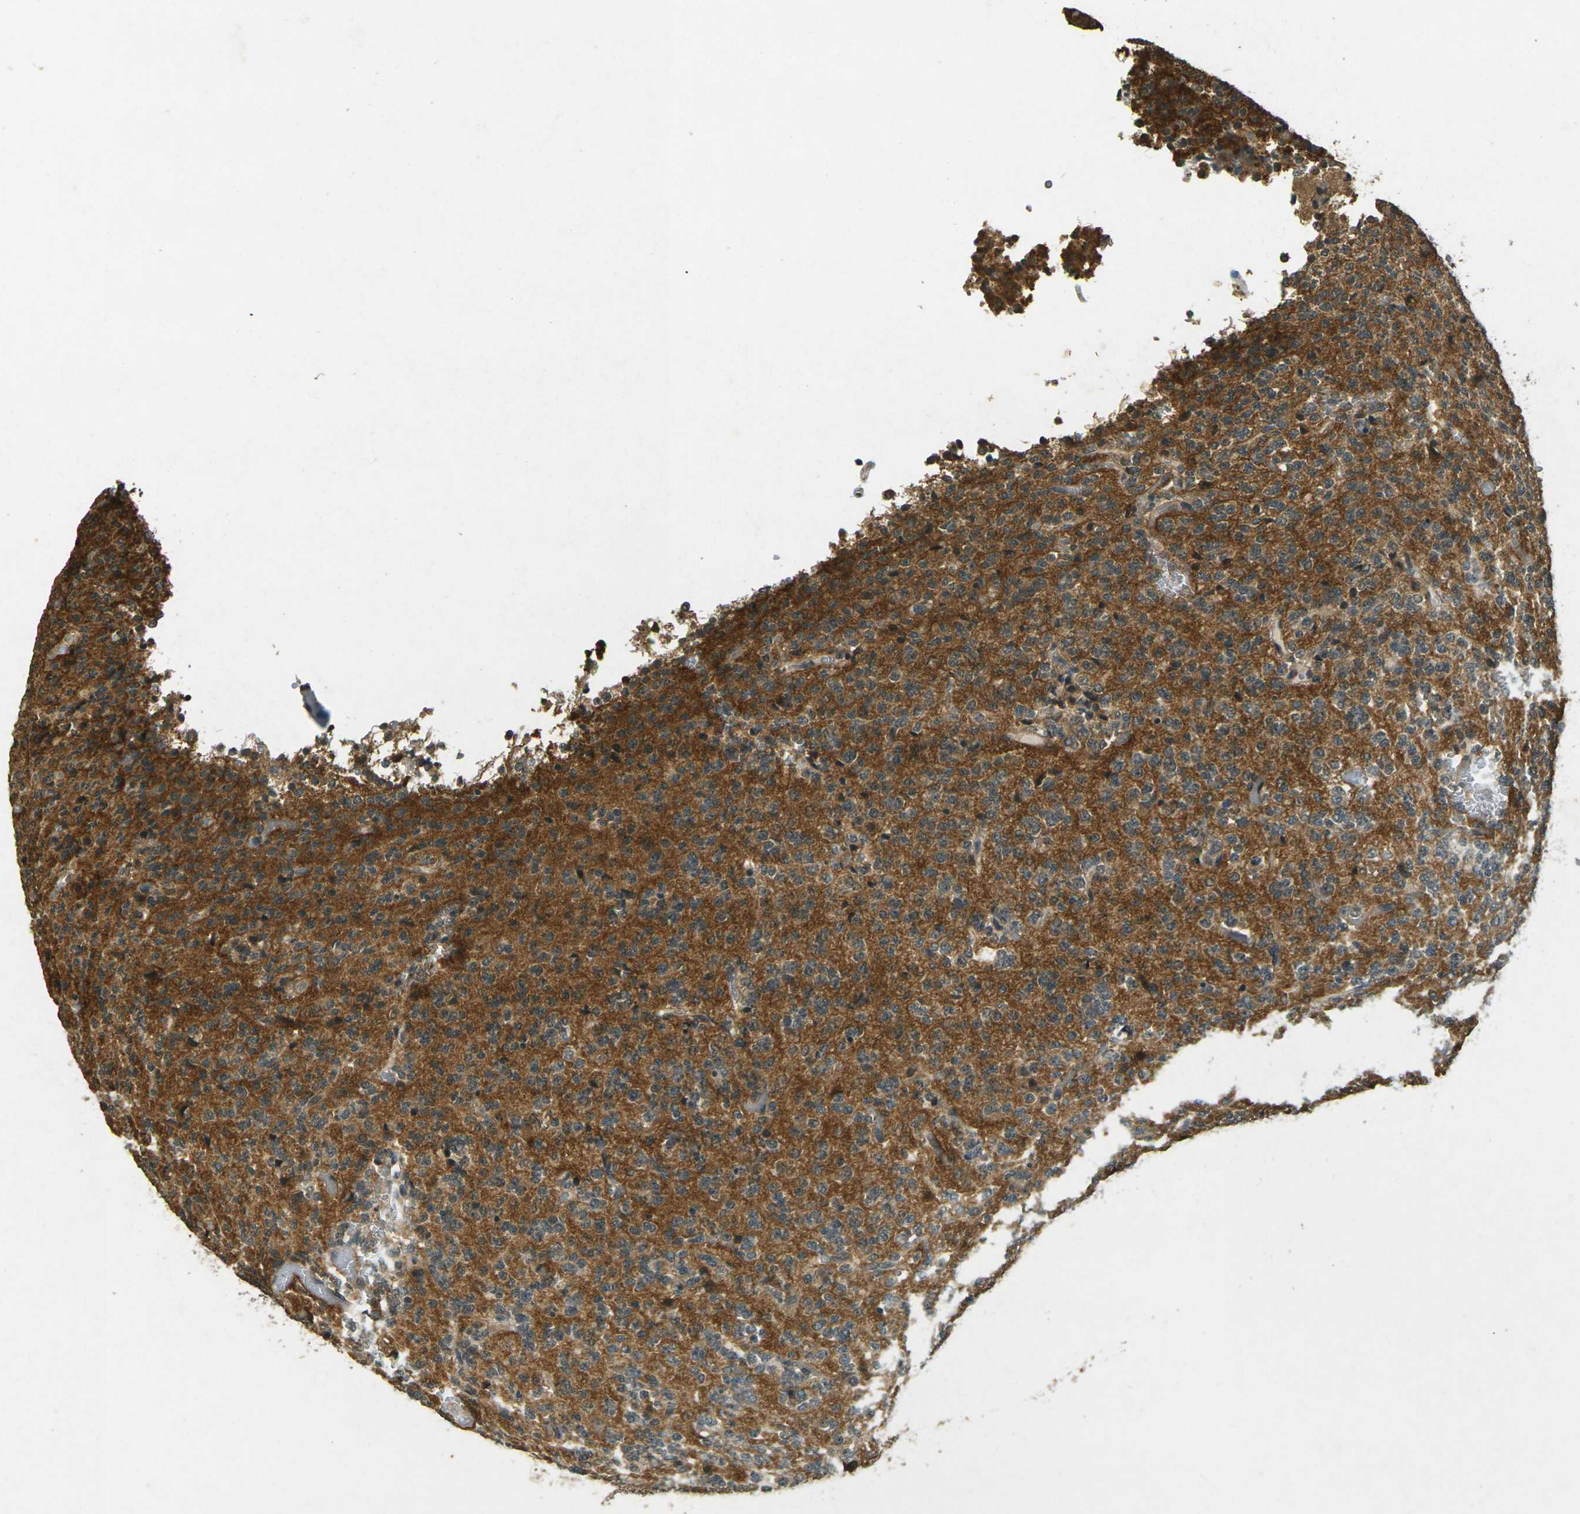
{"staining": {"intensity": "strong", "quantity": "<25%", "location": "cytoplasmic/membranous"}, "tissue": "glioma", "cell_type": "Tumor cells", "image_type": "cancer", "snomed": [{"axis": "morphology", "description": "Glioma, malignant, Low grade"}, {"axis": "topography", "description": "Brain"}], "caption": "Human malignant glioma (low-grade) stained with a brown dye exhibits strong cytoplasmic/membranous positive expression in approximately <25% of tumor cells.", "gene": "PDE2A", "patient": {"sex": "male", "age": 38}}